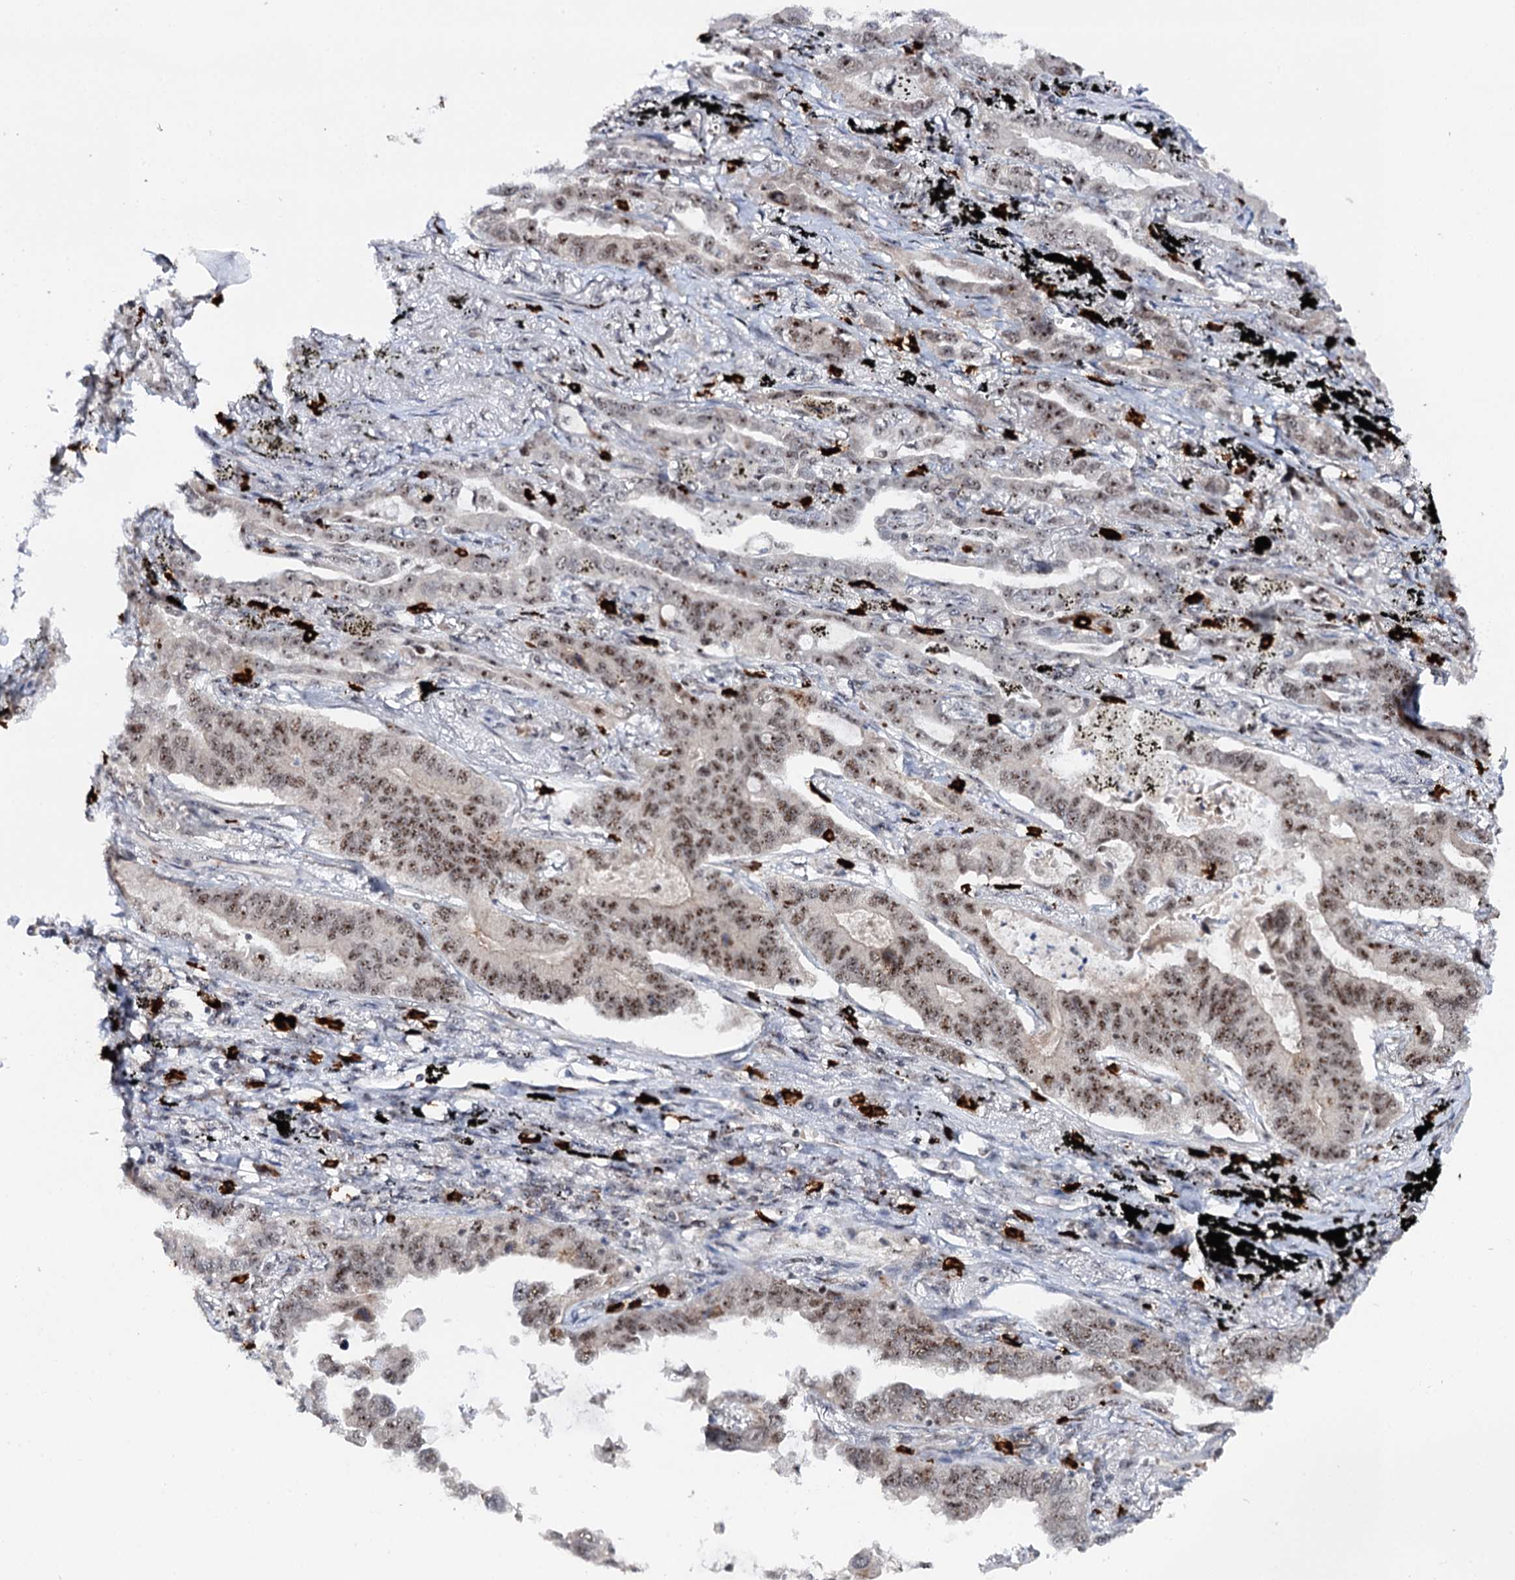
{"staining": {"intensity": "moderate", "quantity": ">75%", "location": "nuclear"}, "tissue": "lung cancer", "cell_type": "Tumor cells", "image_type": "cancer", "snomed": [{"axis": "morphology", "description": "Adenocarcinoma, NOS"}, {"axis": "topography", "description": "Lung"}], "caption": "A photomicrograph of human adenocarcinoma (lung) stained for a protein shows moderate nuclear brown staining in tumor cells.", "gene": "BUD13", "patient": {"sex": "male", "age": 67}}